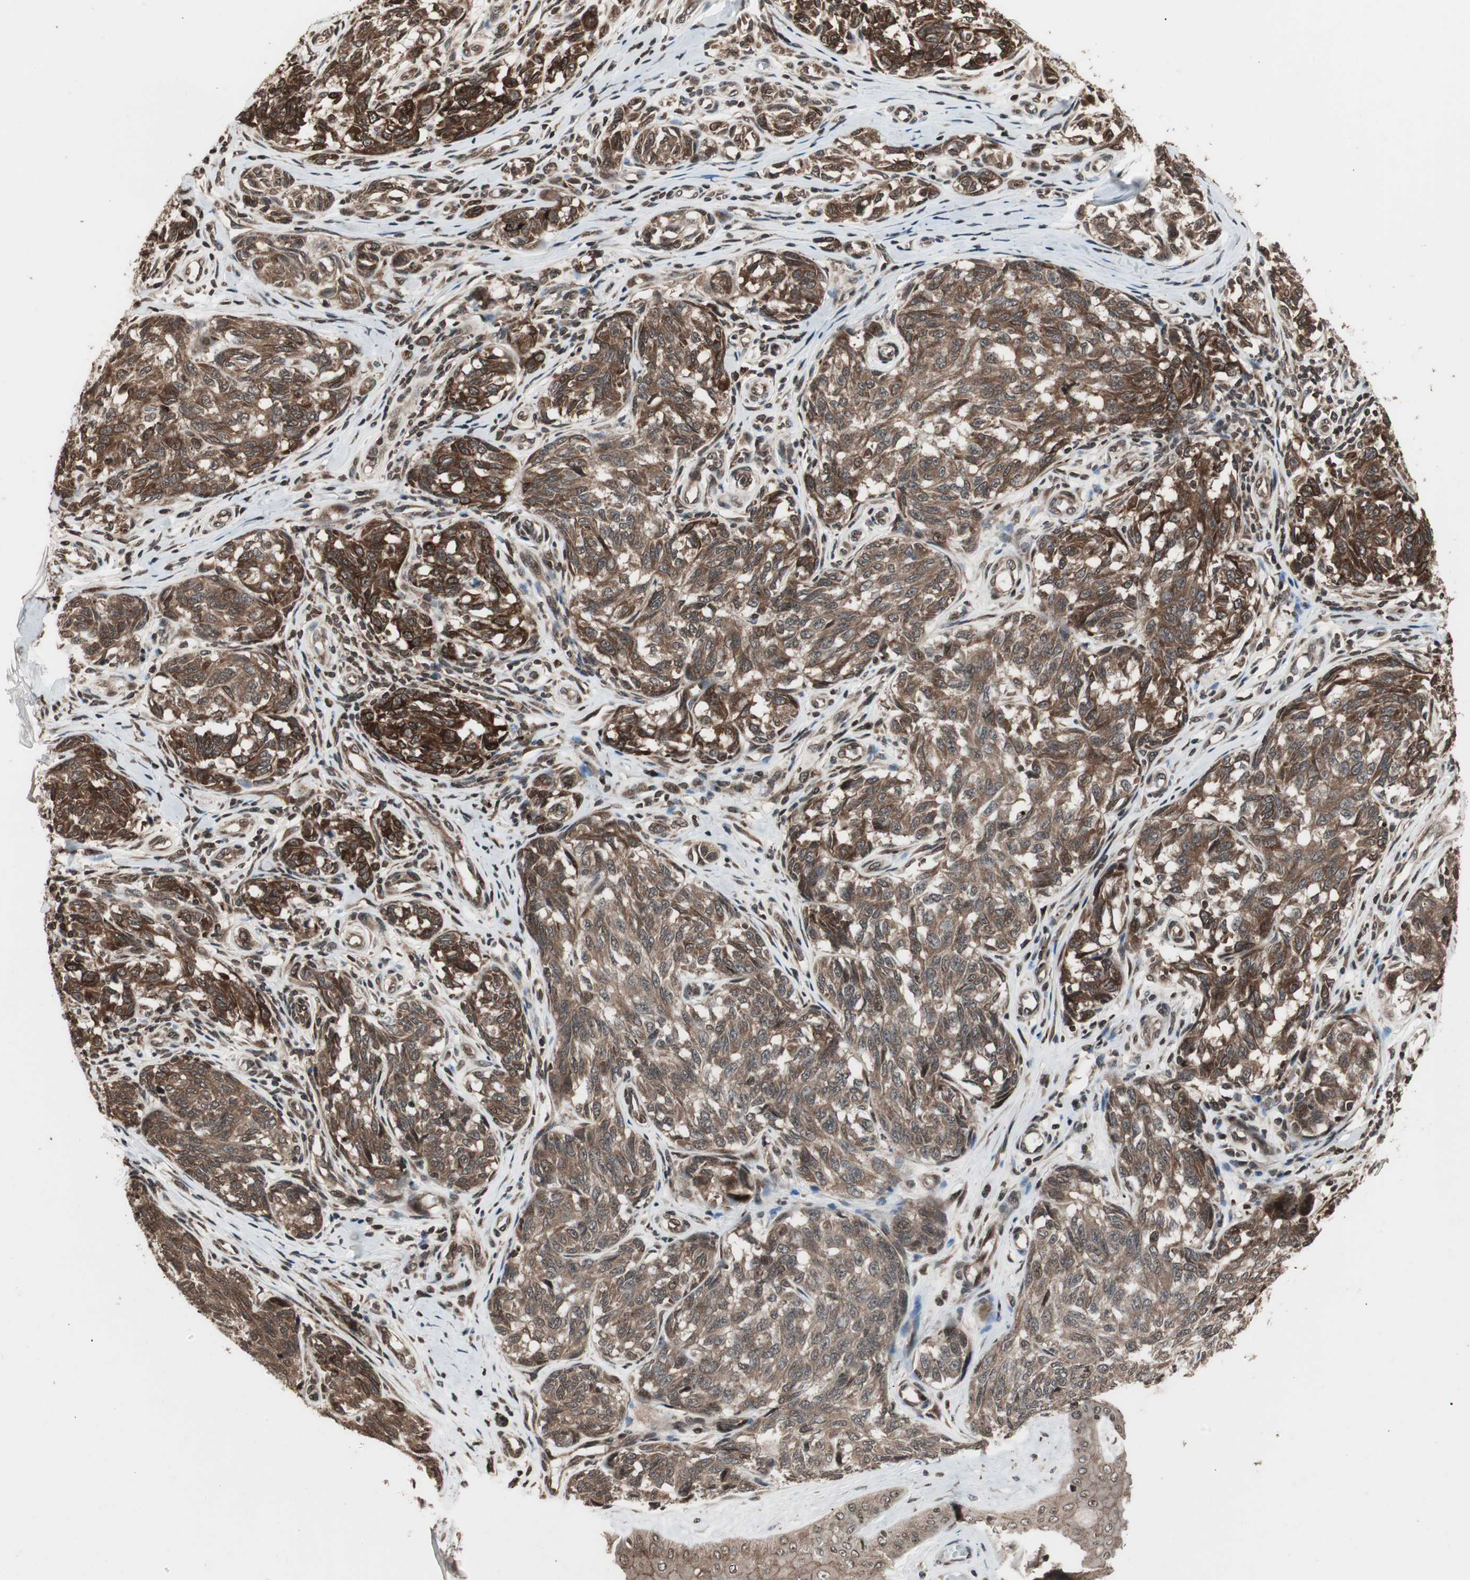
{"staining": {"intensity": "moderate", "quantity": ">75%", "location": "cytoplasmic/membranous"}, "tissue": "melanoma", "cell_type": "Tumor cells", "image_type": "cancer", "snomed": [{"axis": "morphology", "description": "Malignant melanoma, NOS"}, {"axis": "topography", "description": "Skin"}], "caption": "An image of melanoma stained for a protein demonstrates moderate cytoplasmic/membranous brown staining in tumor cells.", "gene": "ZFC3H1", "patient": {"sex": "female", "age": 64}}